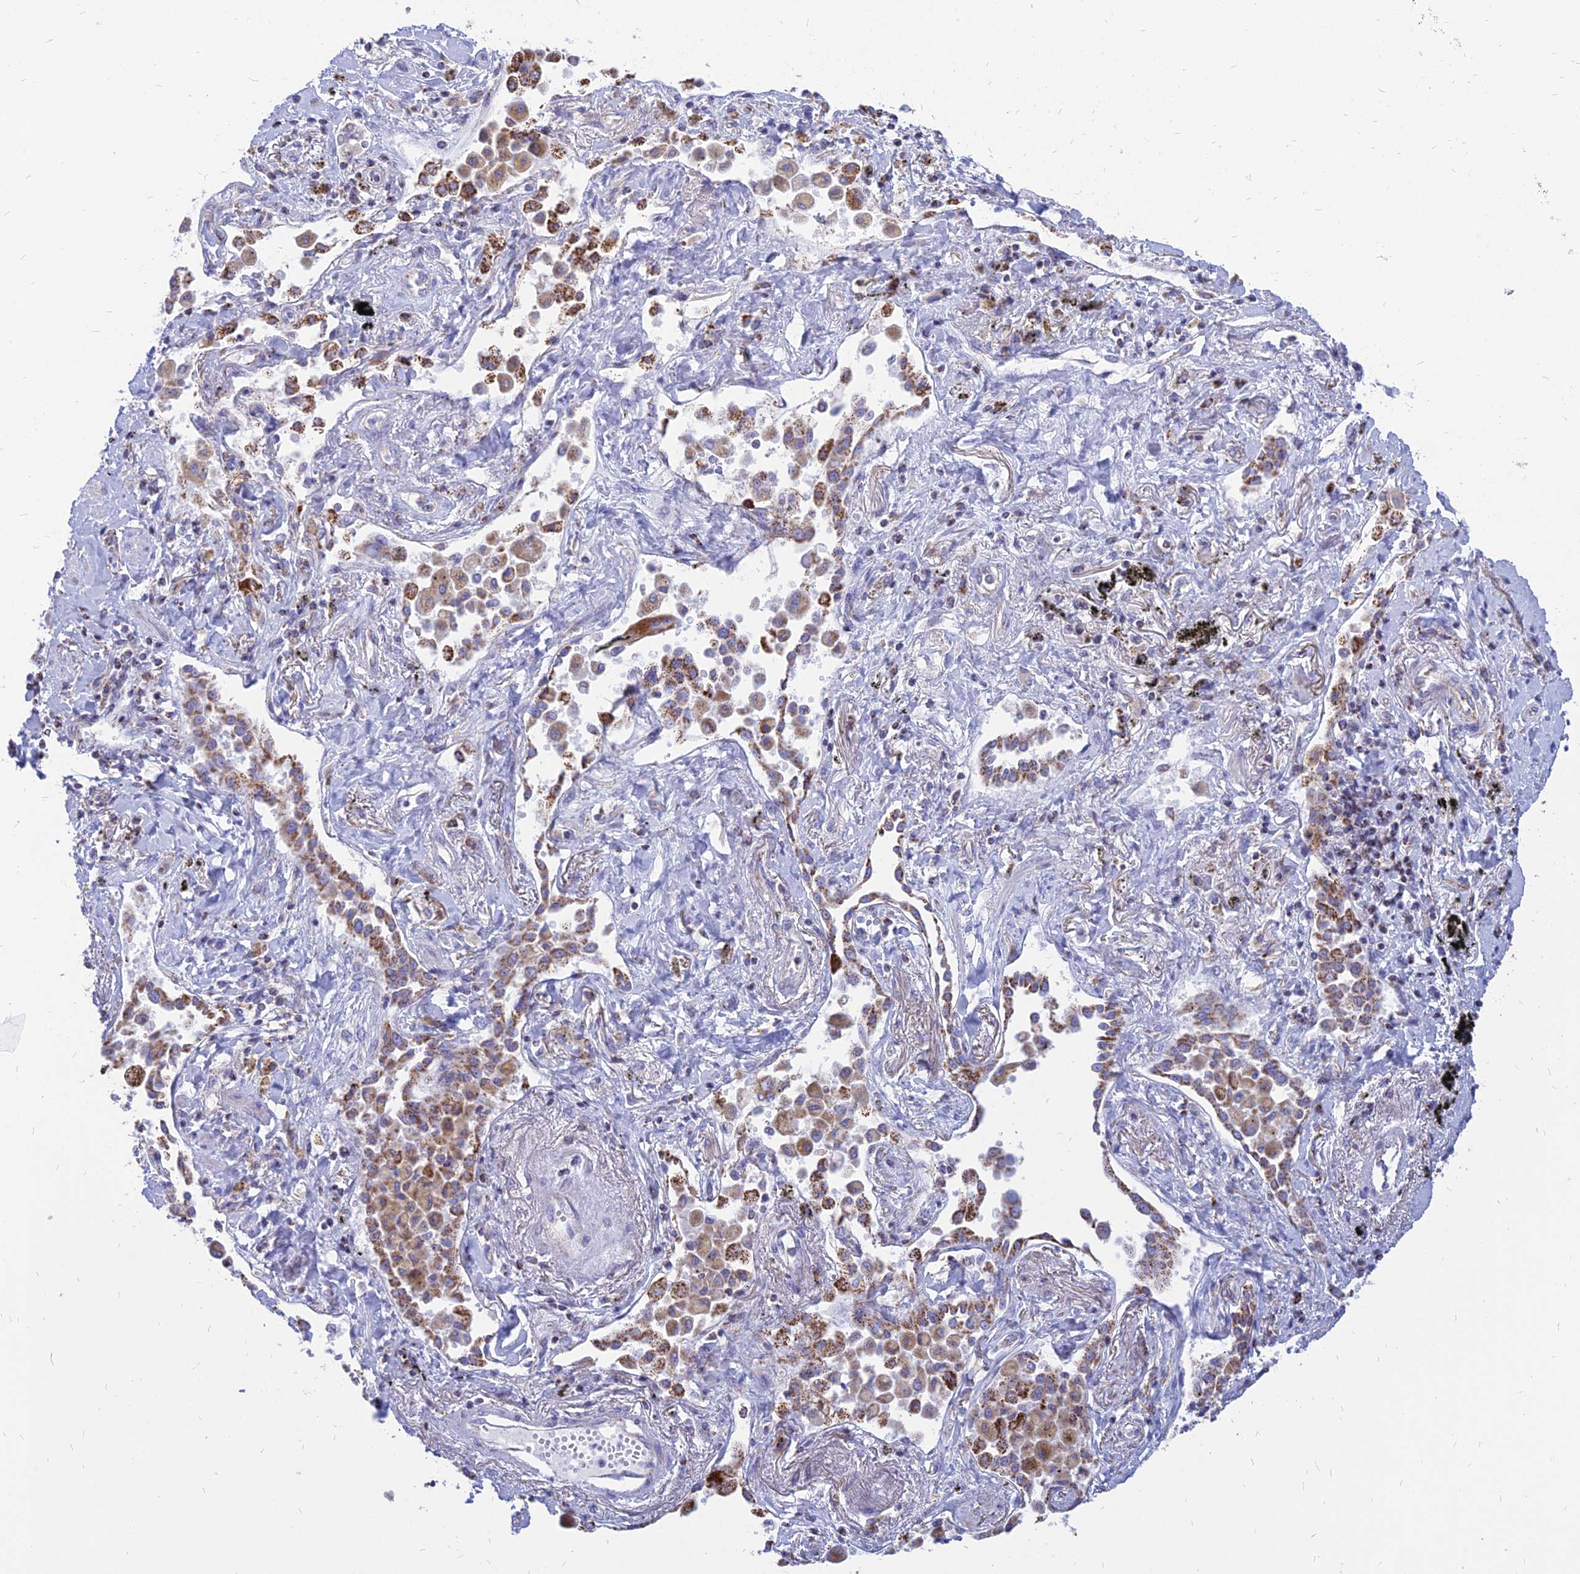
{"staining": {"intensity": "moderate", "quantity": ">75%", "location": "cytoplasmic/membranous"}, "tissue": "lung cancer", "cell_type": "Tumor cells", "image_type": "cancer", "snomed": [{"axis": "morphology", "description": "Adenocarcinoma, NOS"}, {"axis": "topography", "description": "Lung"}], "caption": "Brown immunohistochemical staining in human lung cancer (adenocarcinoma) reveals moderate cytoplasmic/membranous positivity in about >75% of tumor cells.", "gene": "PACC1", "patient": {"sex": "male", "age": 67}}